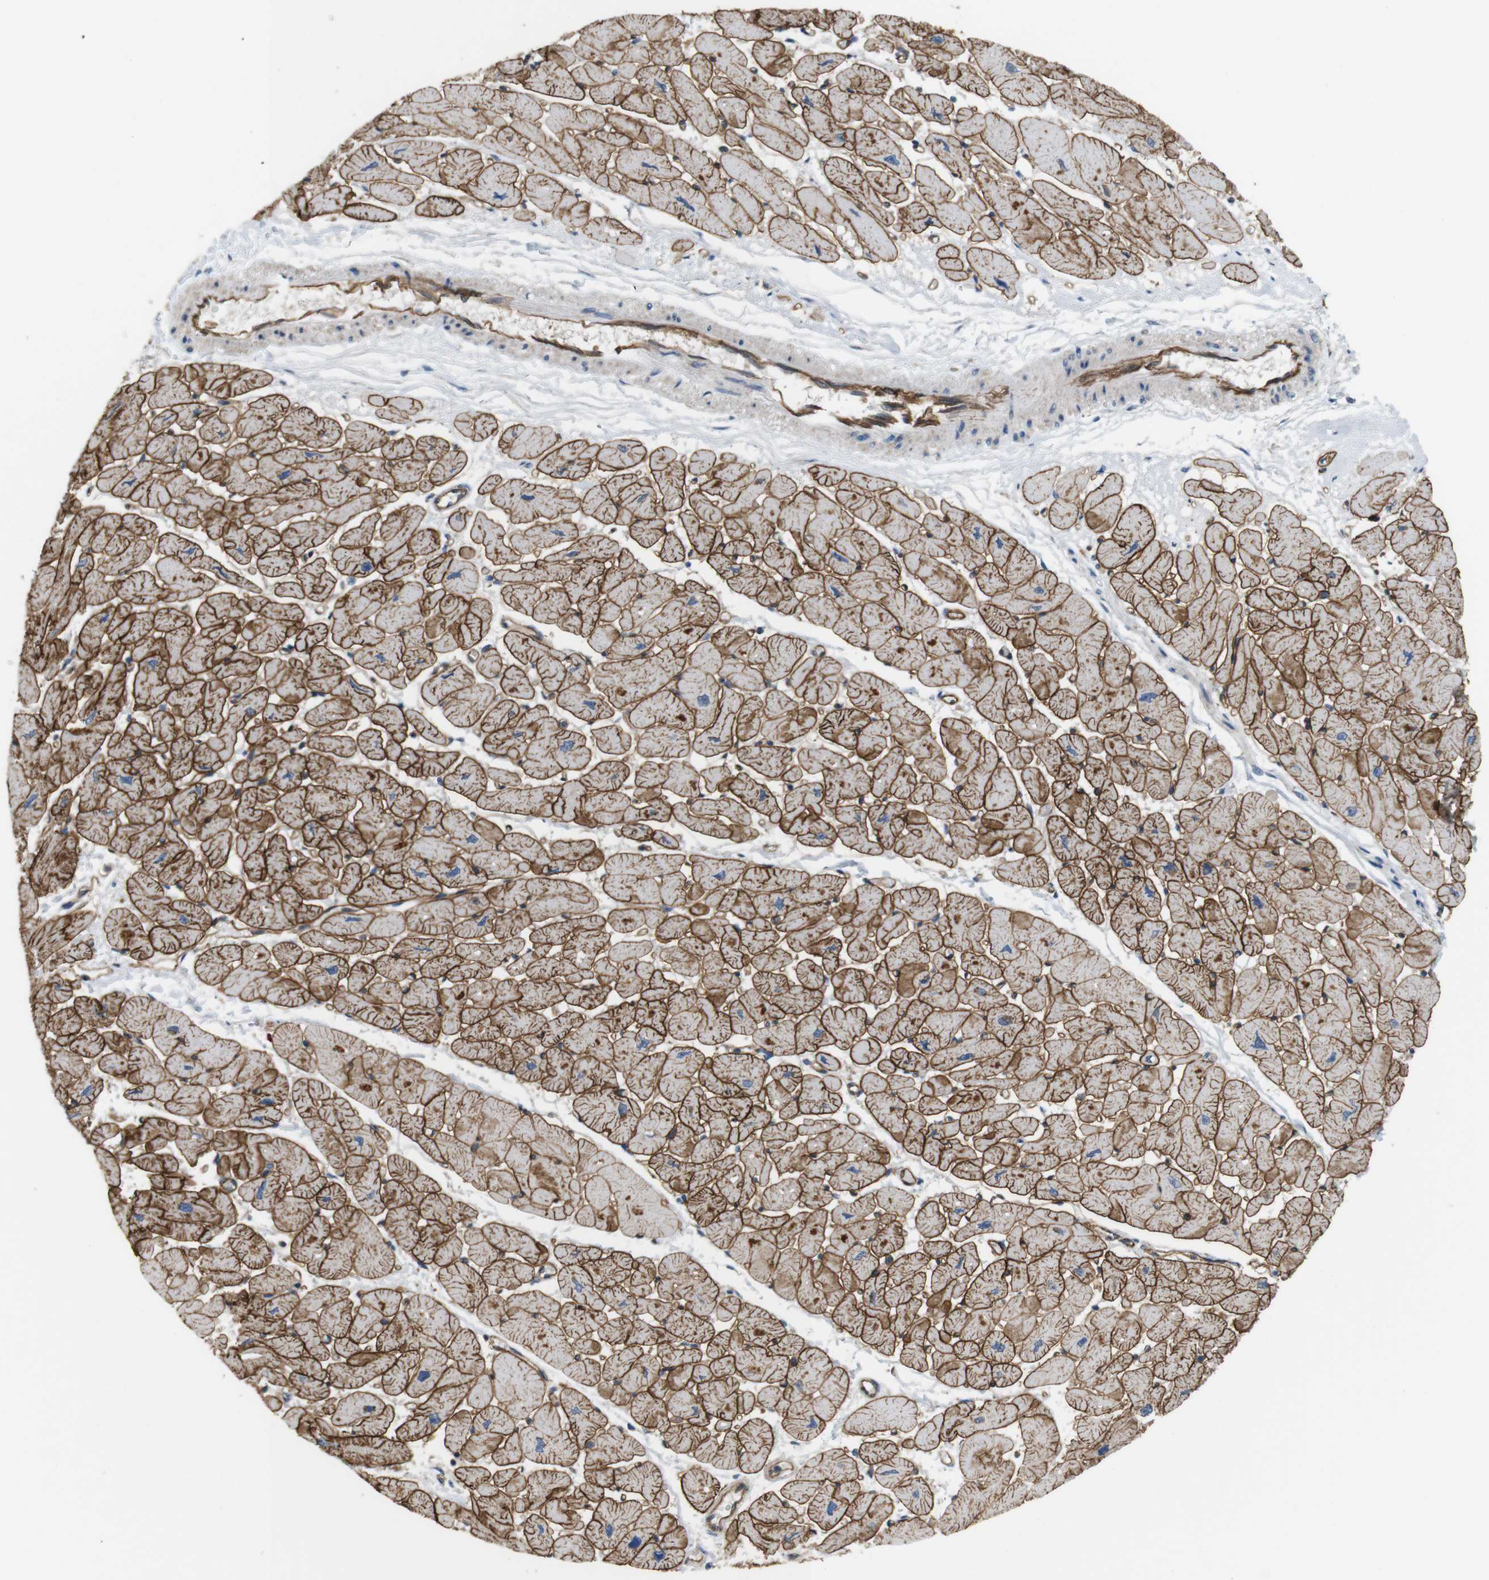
{"staining": {"intensity": "strong", "quantity": ">75%", "location": "cytoplasmic/membranous"}, "tissue": "heart muscle", "cell_type": "Cardiomyocytes", "image_type": "normal", "snomed": [{"axis": "morphology", "description": "Normal tissue, NOS"}, {"axis": "topography", "description": "Heart"}], "caption": "This micrograph shows IHC staining of normal human heart muscle, with high strong cytoplasmic/membranous staining in approximately >75% of cardiomyocytes.", "gene": "BVES", "patient": {"sex": "female", "age": 54}}